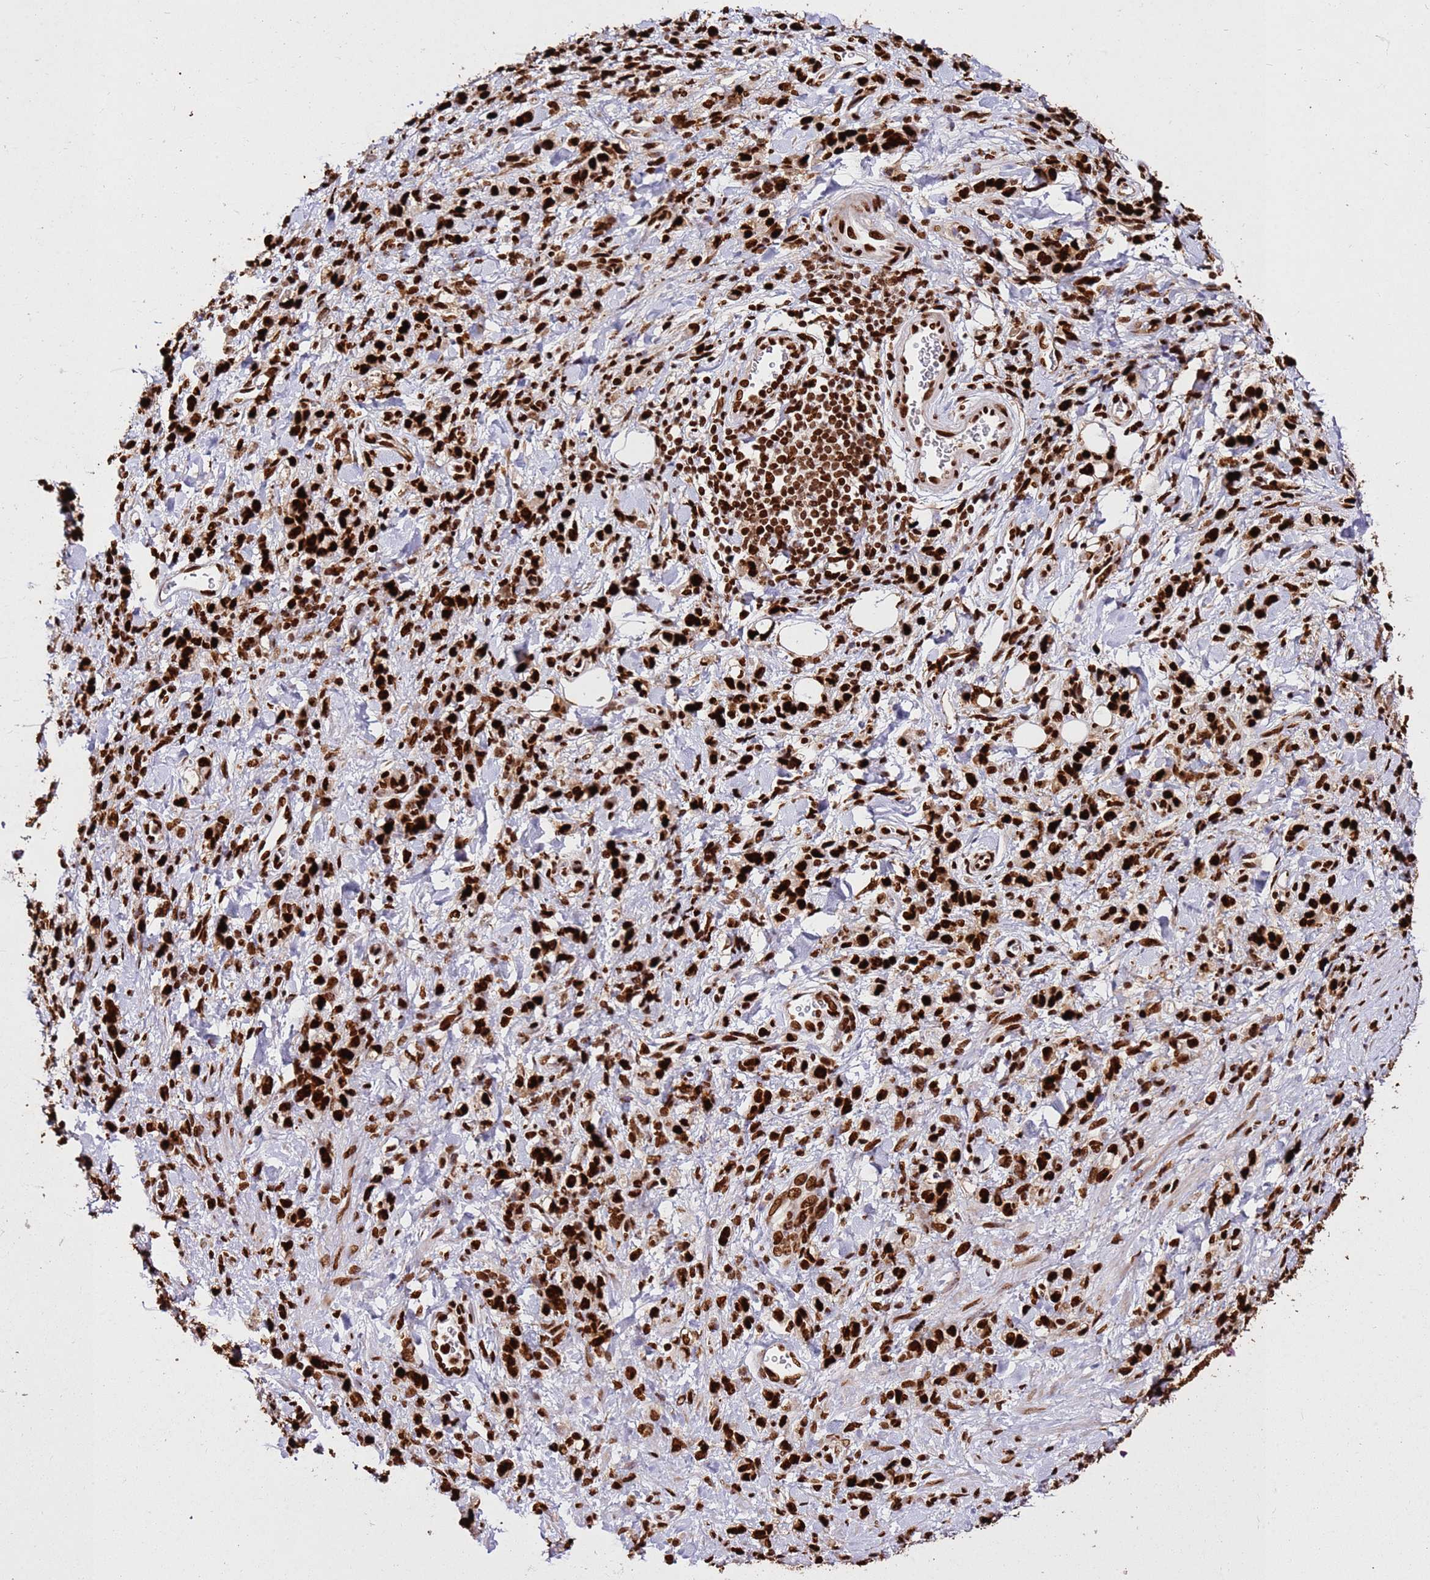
{"staining": {"intensity": "strong", "quantity": ">75%", "location": "nuclear"}, "tissue": "stomach cancer", "cell_type": "Tumor cells", "image_type": "cancer", "snomed": [{"axis": "morphology", "description": "Adenocarcinoma, NOS"}, {"axis": "topography", "description": "Stomach"}], "caption": "This image reveals stomach cancer (adenocarcinoma) stained with immunohistochemistry (IHC) to label a protein in brown. The nuclear of tumor cells show strong positivity for the protein. Nuclei are counter-stained blue.", "gene": "HNRNPAB", "patient": {"sex": "male", "age": 77}}